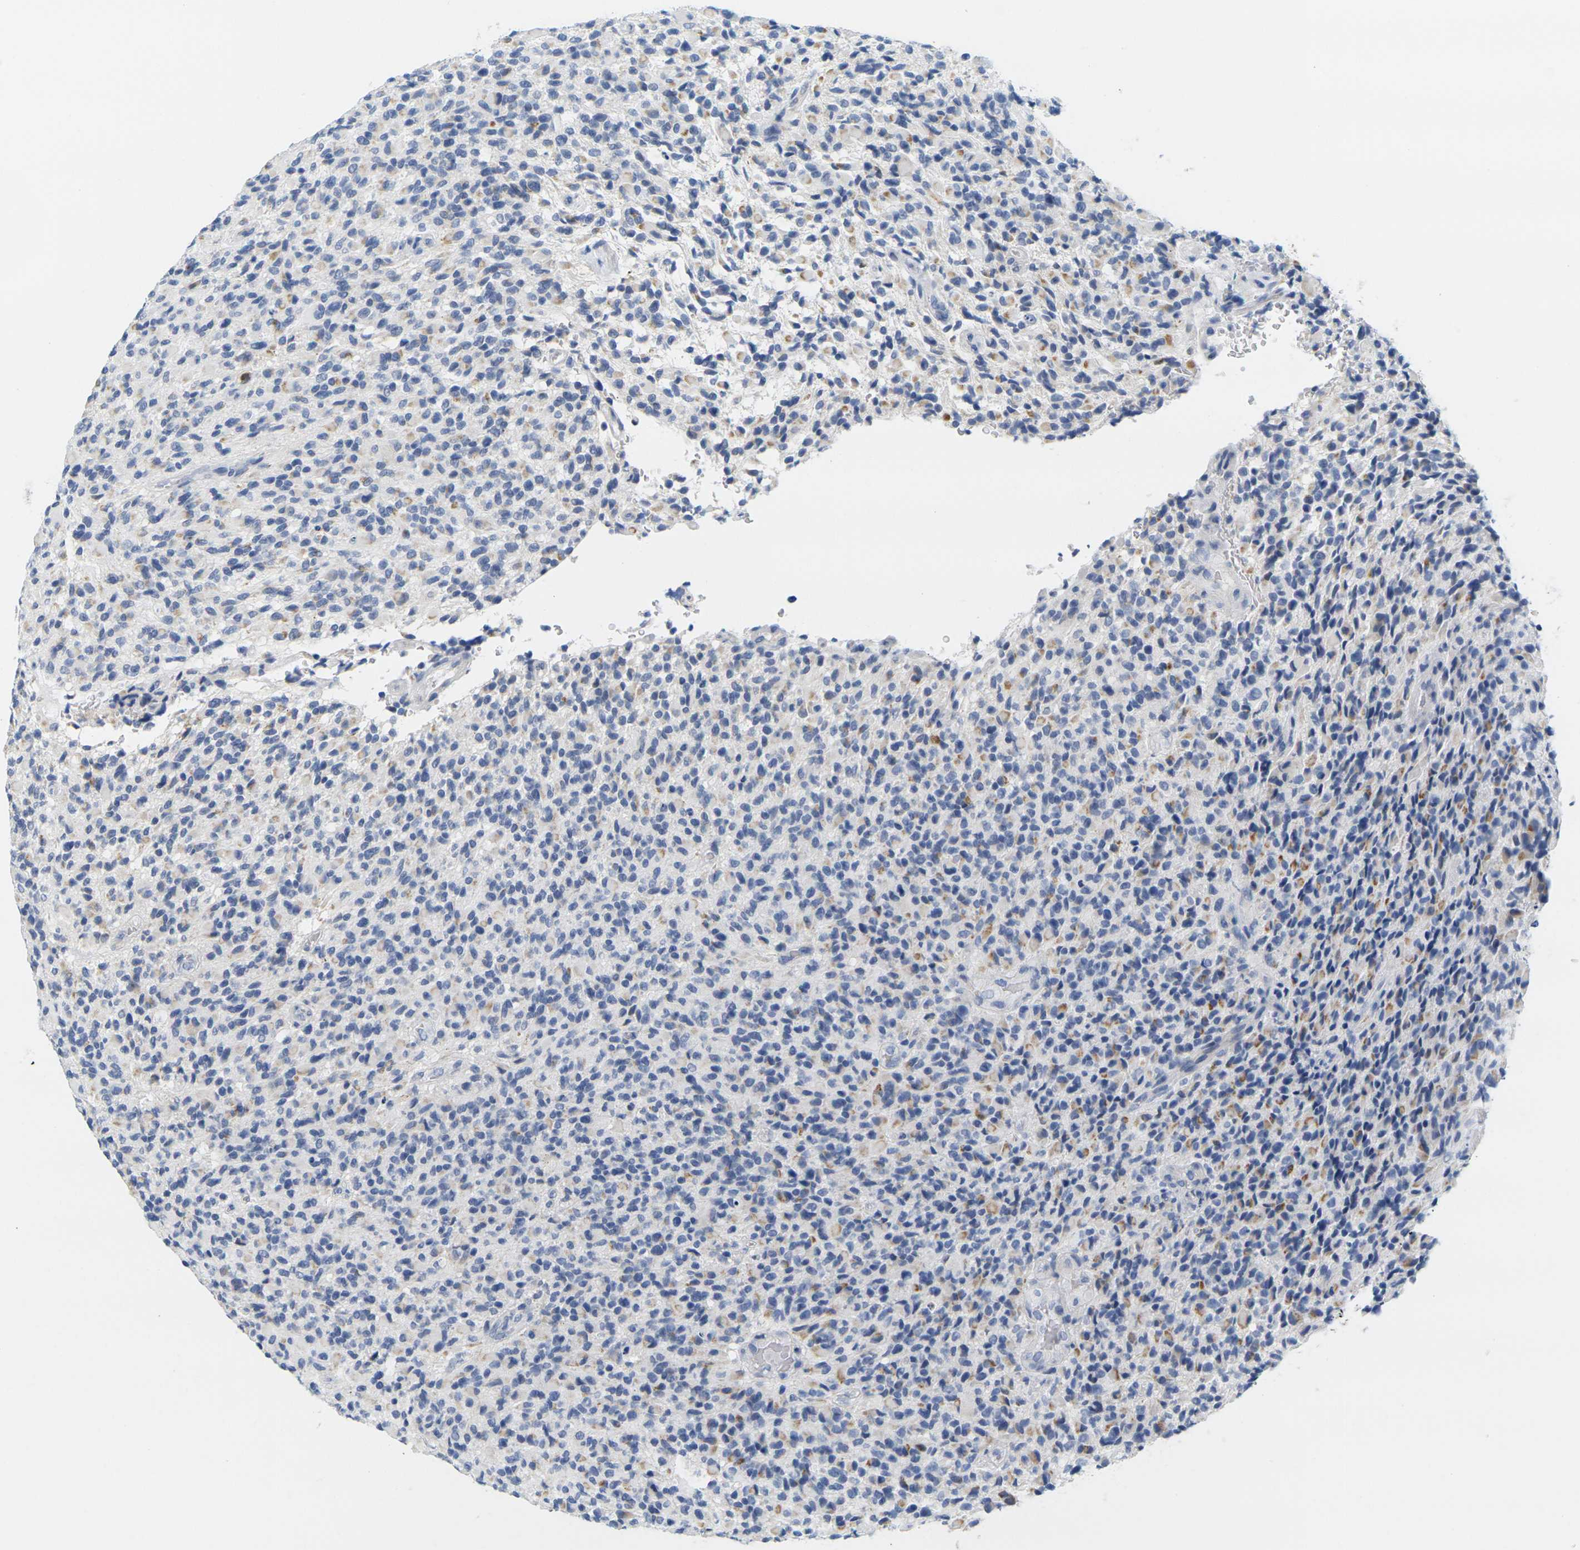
{"staining": {"intensity": "negative", "quantity": "none", "location": "none"}, "tissue": "glioma", "cell_type": "Tumor cells", "image_type": "cancer", "snomed": [{"axis": "morphology", "description": "Glioma, malignant, High grade"}, {"axis": "topography", "description": "Brain"}], "caption": "A high-resolution image shows immunohistochemistry staining of glioma, which reveals no significant positivity in tumor cells. (DAB immunohistochemistry (IHC) with hematoxylin counter stain).", "gene": "KLK5", "patient": {"sex": "male", "age": 71}}